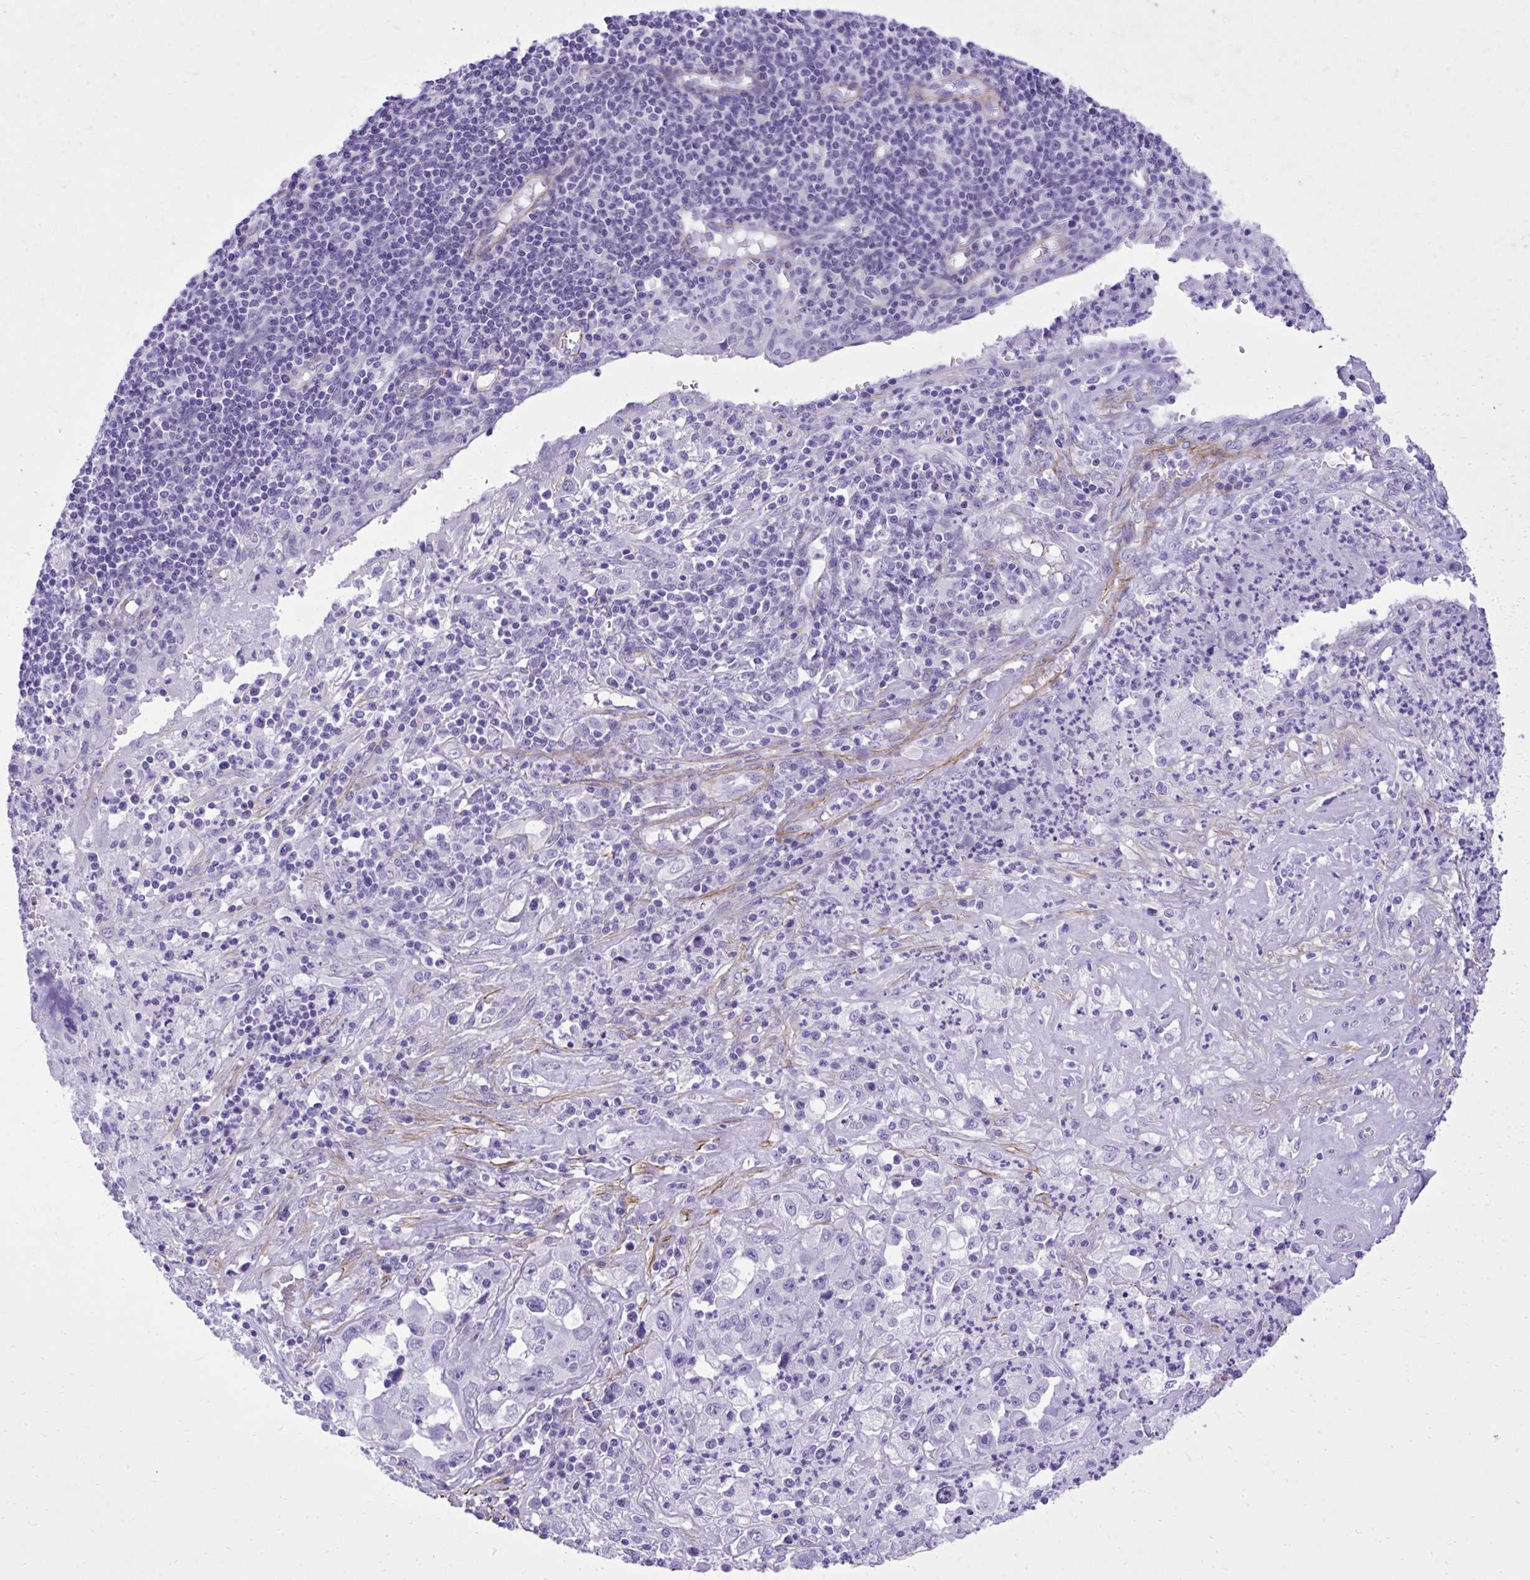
{"staining": {"intensity": "negative", "quantity": "none", "location": "none"}, "tissue": "endometrial cancer", "cell_type": "Tumor cells", "image_type": "cancer", "snomed": [{"axis": "morphology", "description": "Adenocarcinoma, NOS"}, {"axis": "topography", "description": "Uterus"}], "caption": "Immunohistochemistry (IHC) histopathology image of endometrial adenocarcinoma stained for a protein (brown), which reveals no staining in tumor cells.", "gene": "PITPNM3", "patient": {"sex": "female", "age": 62}}